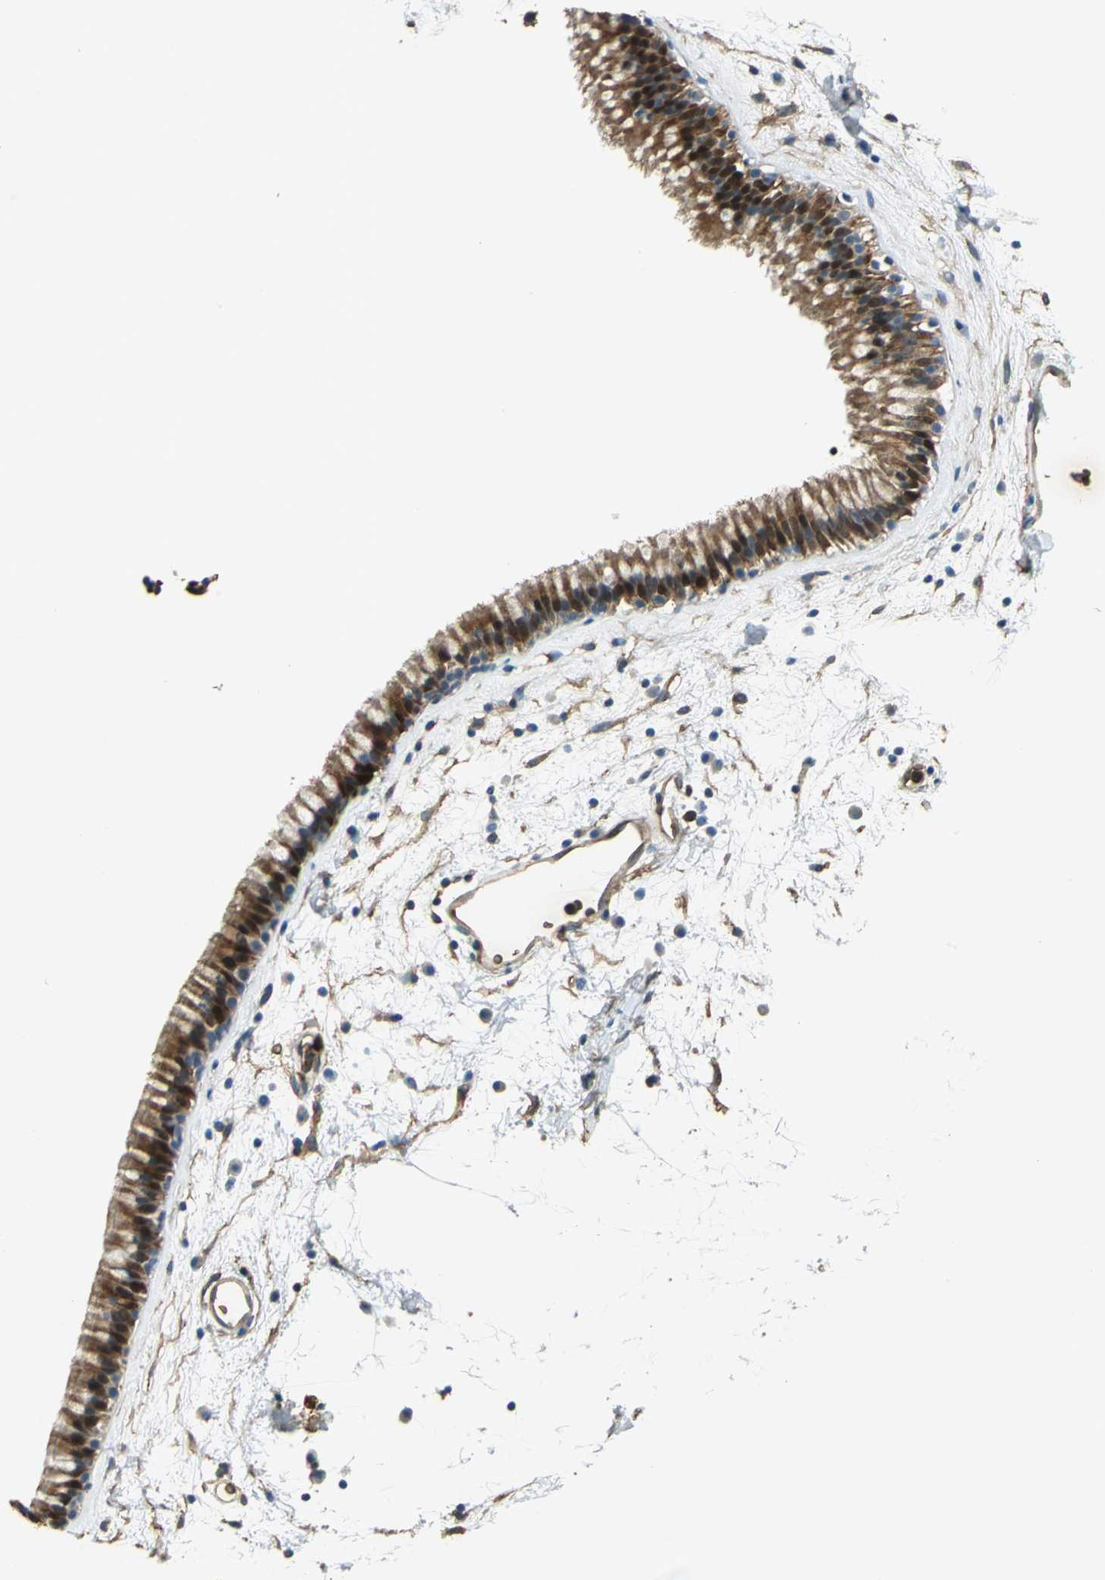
{"staining": {"intensity": "strong", "quantity": ">75%", "location": "cytoplasmic/membranous,nuclear"}, "tissue": "nasopharynx", "cell_type": "Respiratory epithelial cells", "image_type": "normal", "snomed": [{"axis": "morphology", "description": "Normal tissue, NOS"}, {"axis": "morphology", "description": "Inflammation, NOS"}, {"axis": "topography", "description": "Nasopharynx"}], "caption": "IHC of normal human nasopharynx reveals high levels of strong cytoplasmic/membranous,nuclear positivity in approximately >75% of respiratory epithelial cells.", "gene": "DDAH1", "patient": {"sex": "male", "age": 48}}